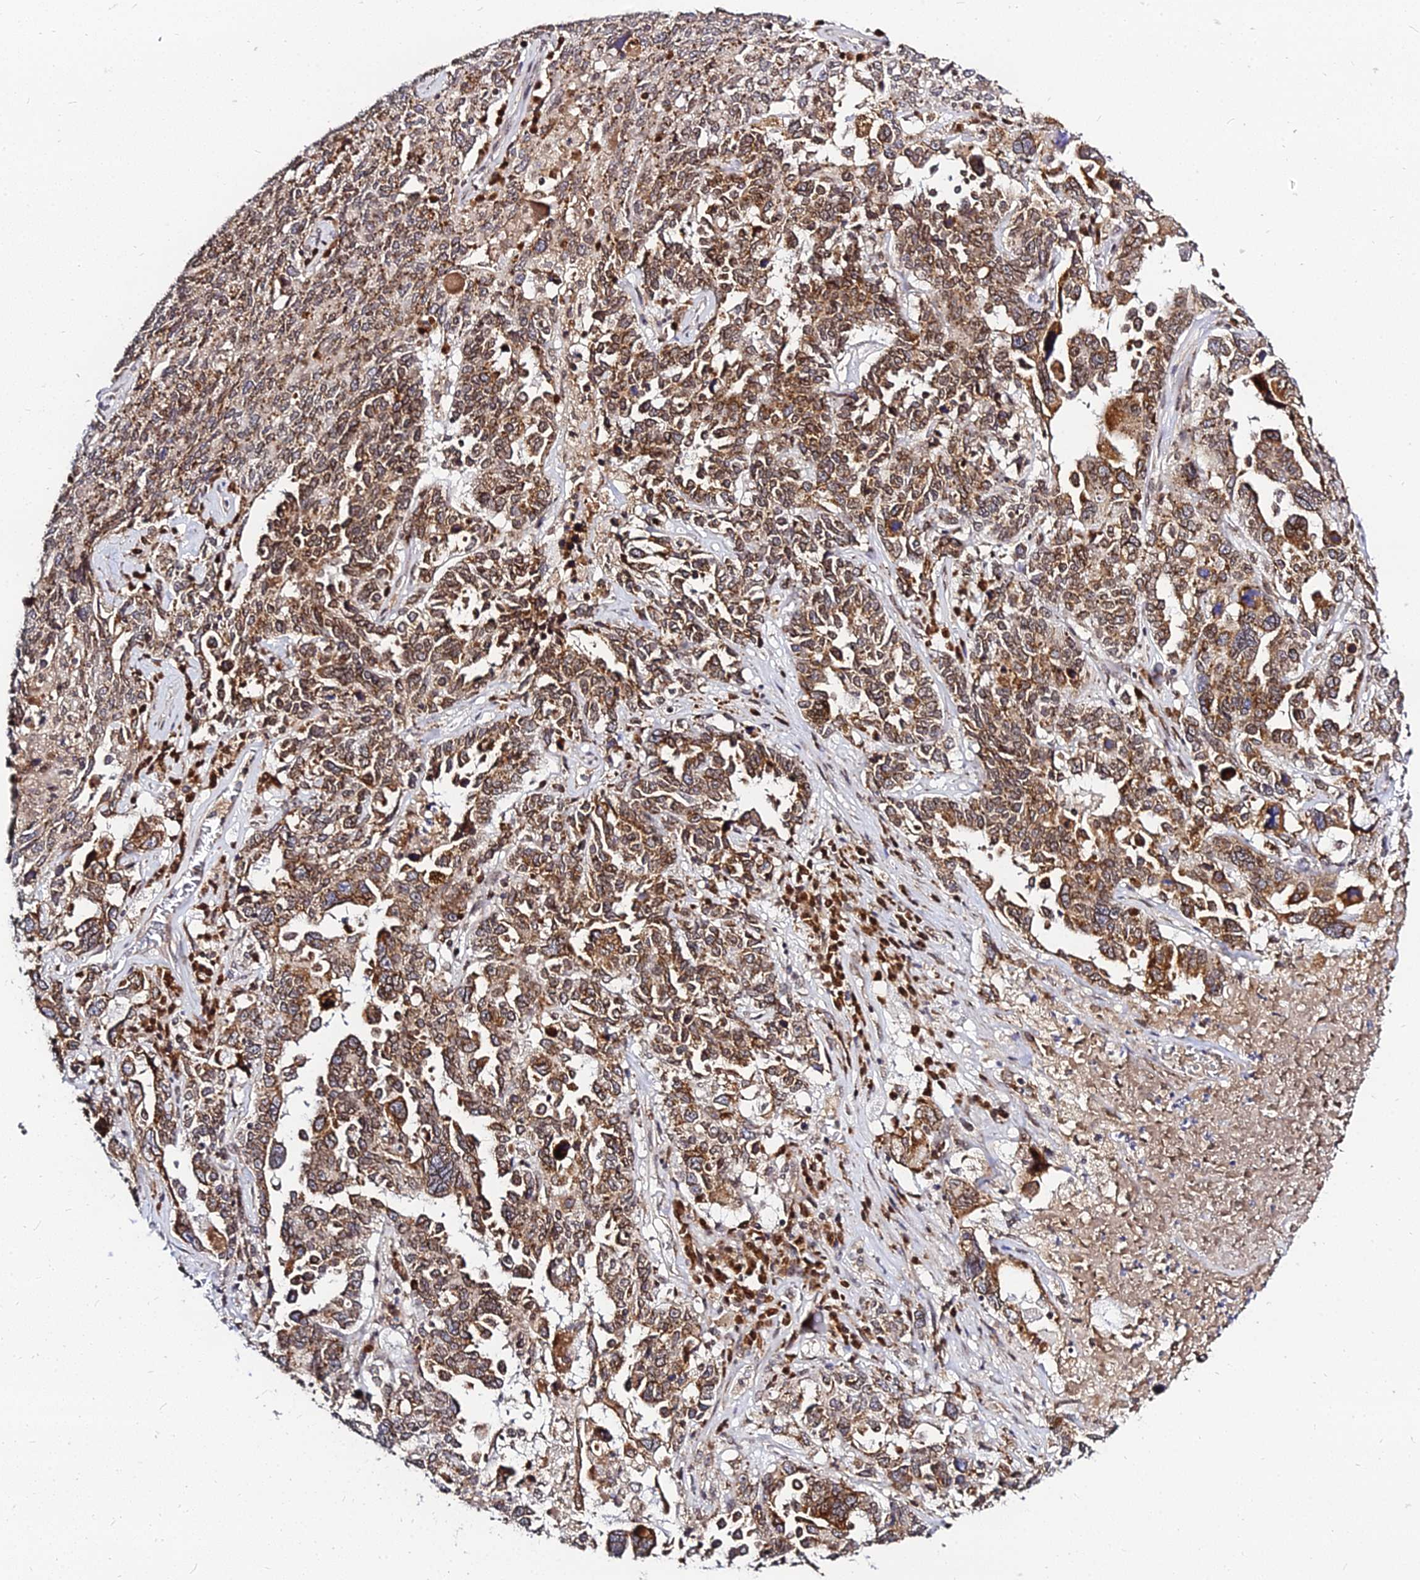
{"staining": {"intensity": "moderate", "quantity": ">75%", "location": "cytoplasmic/membranous"}, "tissue": "ovarian cancer", "cell_type": "Tumor cells", "image_type": "cancer", "snomed": [{"axis": "morphology", "description": "Carcinoma, endometroid"}, {"axis": "topography", "description": "Ovary"}], "caption": "Protein staining displays moderate cytoplasmic/membranous expression in about >75% of tumor cells in ovarian cancer.", "gene": "RNF121", "patient": {"sex": "female", "age": 62}}